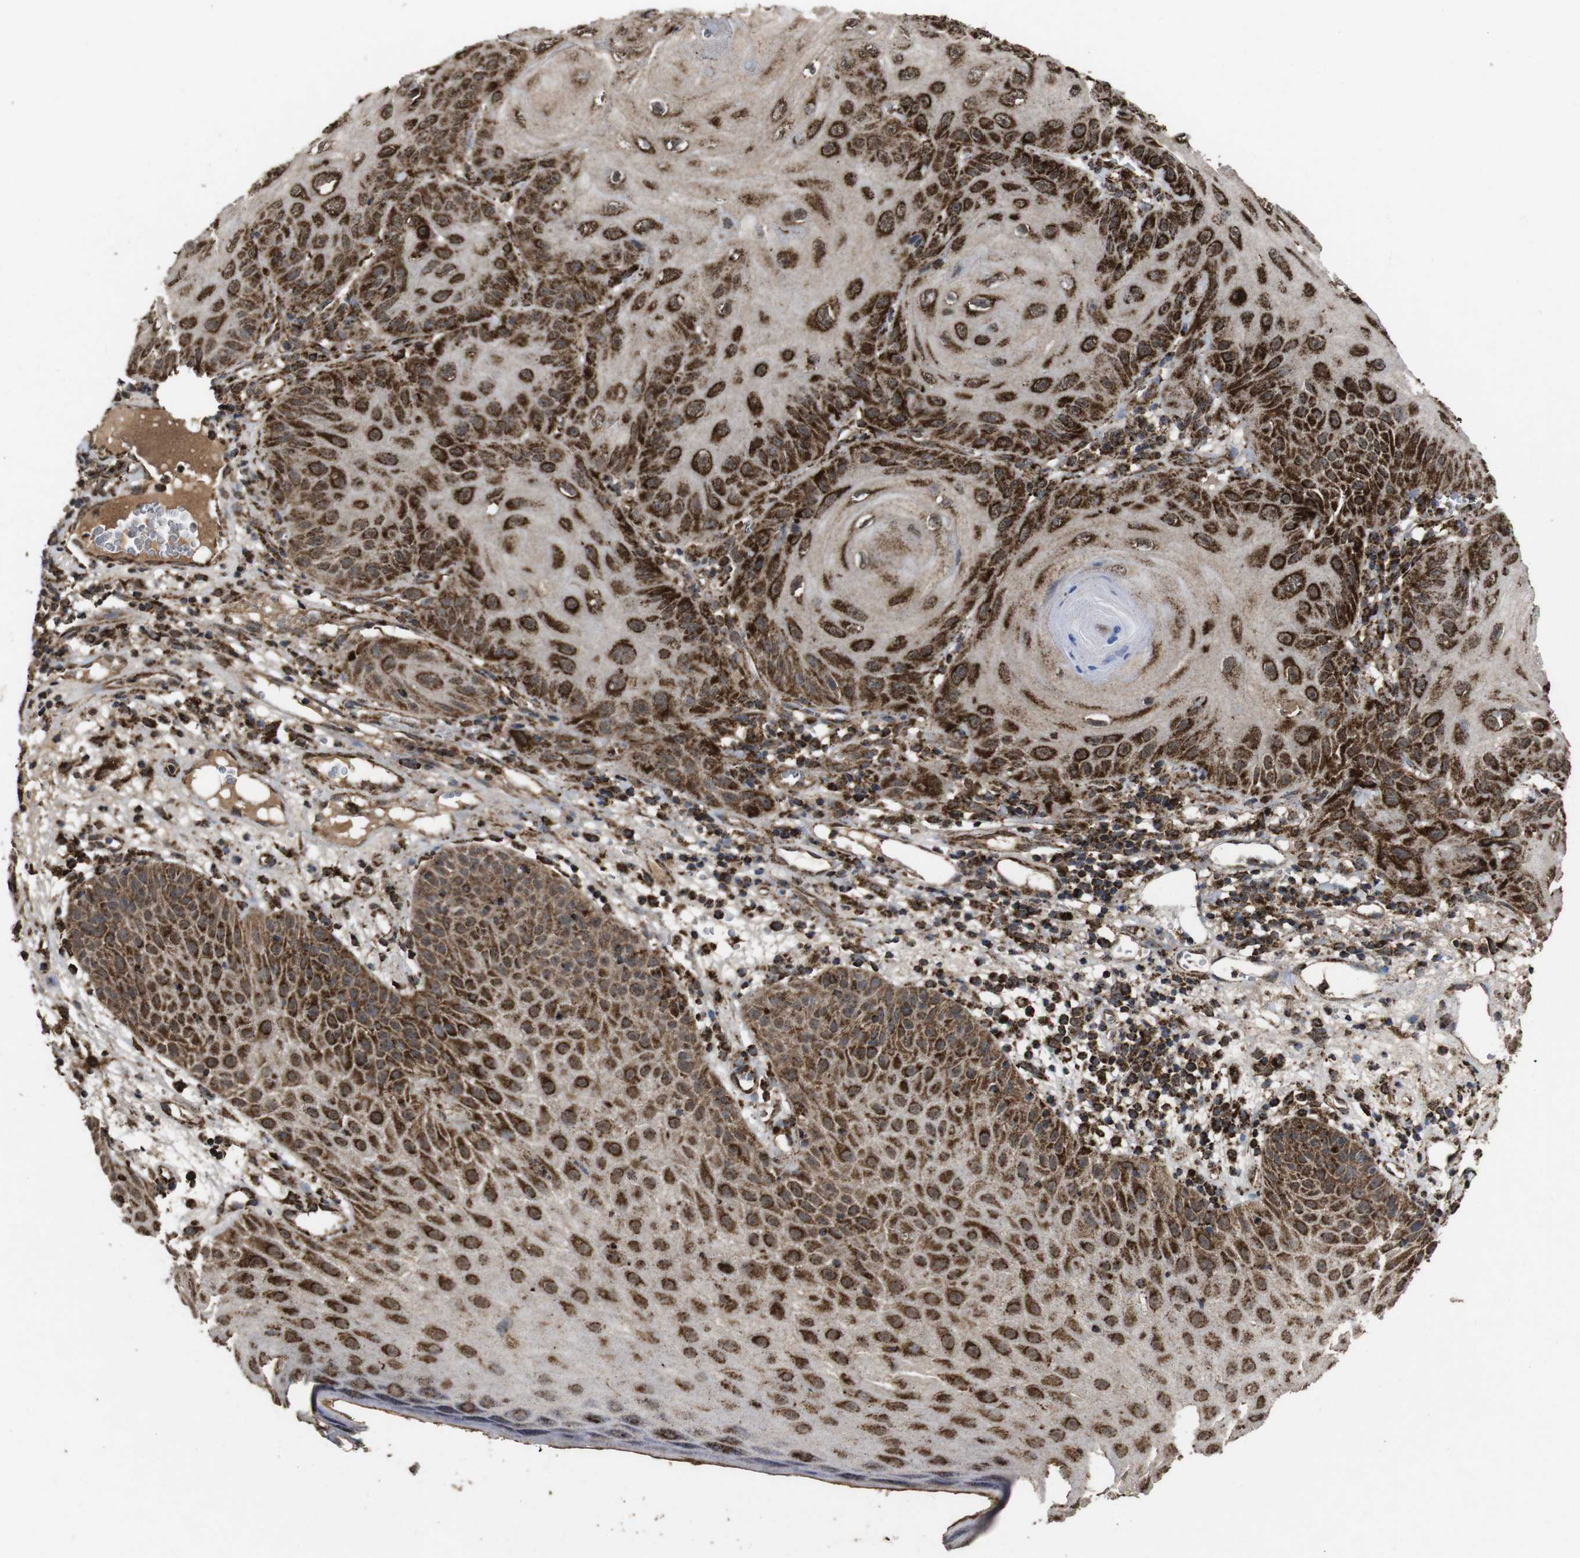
{"staining": {"intensity": "strong", "quantity": ">75%", "location": "cytoplasmic/membranous"}, "tissue": "skin cancer", "cell_type": "Tumor cells", "image_type": "cancer", "snomed": [{"axis": "morphology", "description": "Squamous cell carcinoma, NOS"}, {"axis": "topography", "description": "Skin"}], "caption": "Human skin squamous cell carcinoma stained for a protein (brown) reveals strong cytoplasmic/membranous positive expression in about >75% of tumor cells.", "gene": "ATP5F1A", "patient": {"sex": "female", "age": 78}}